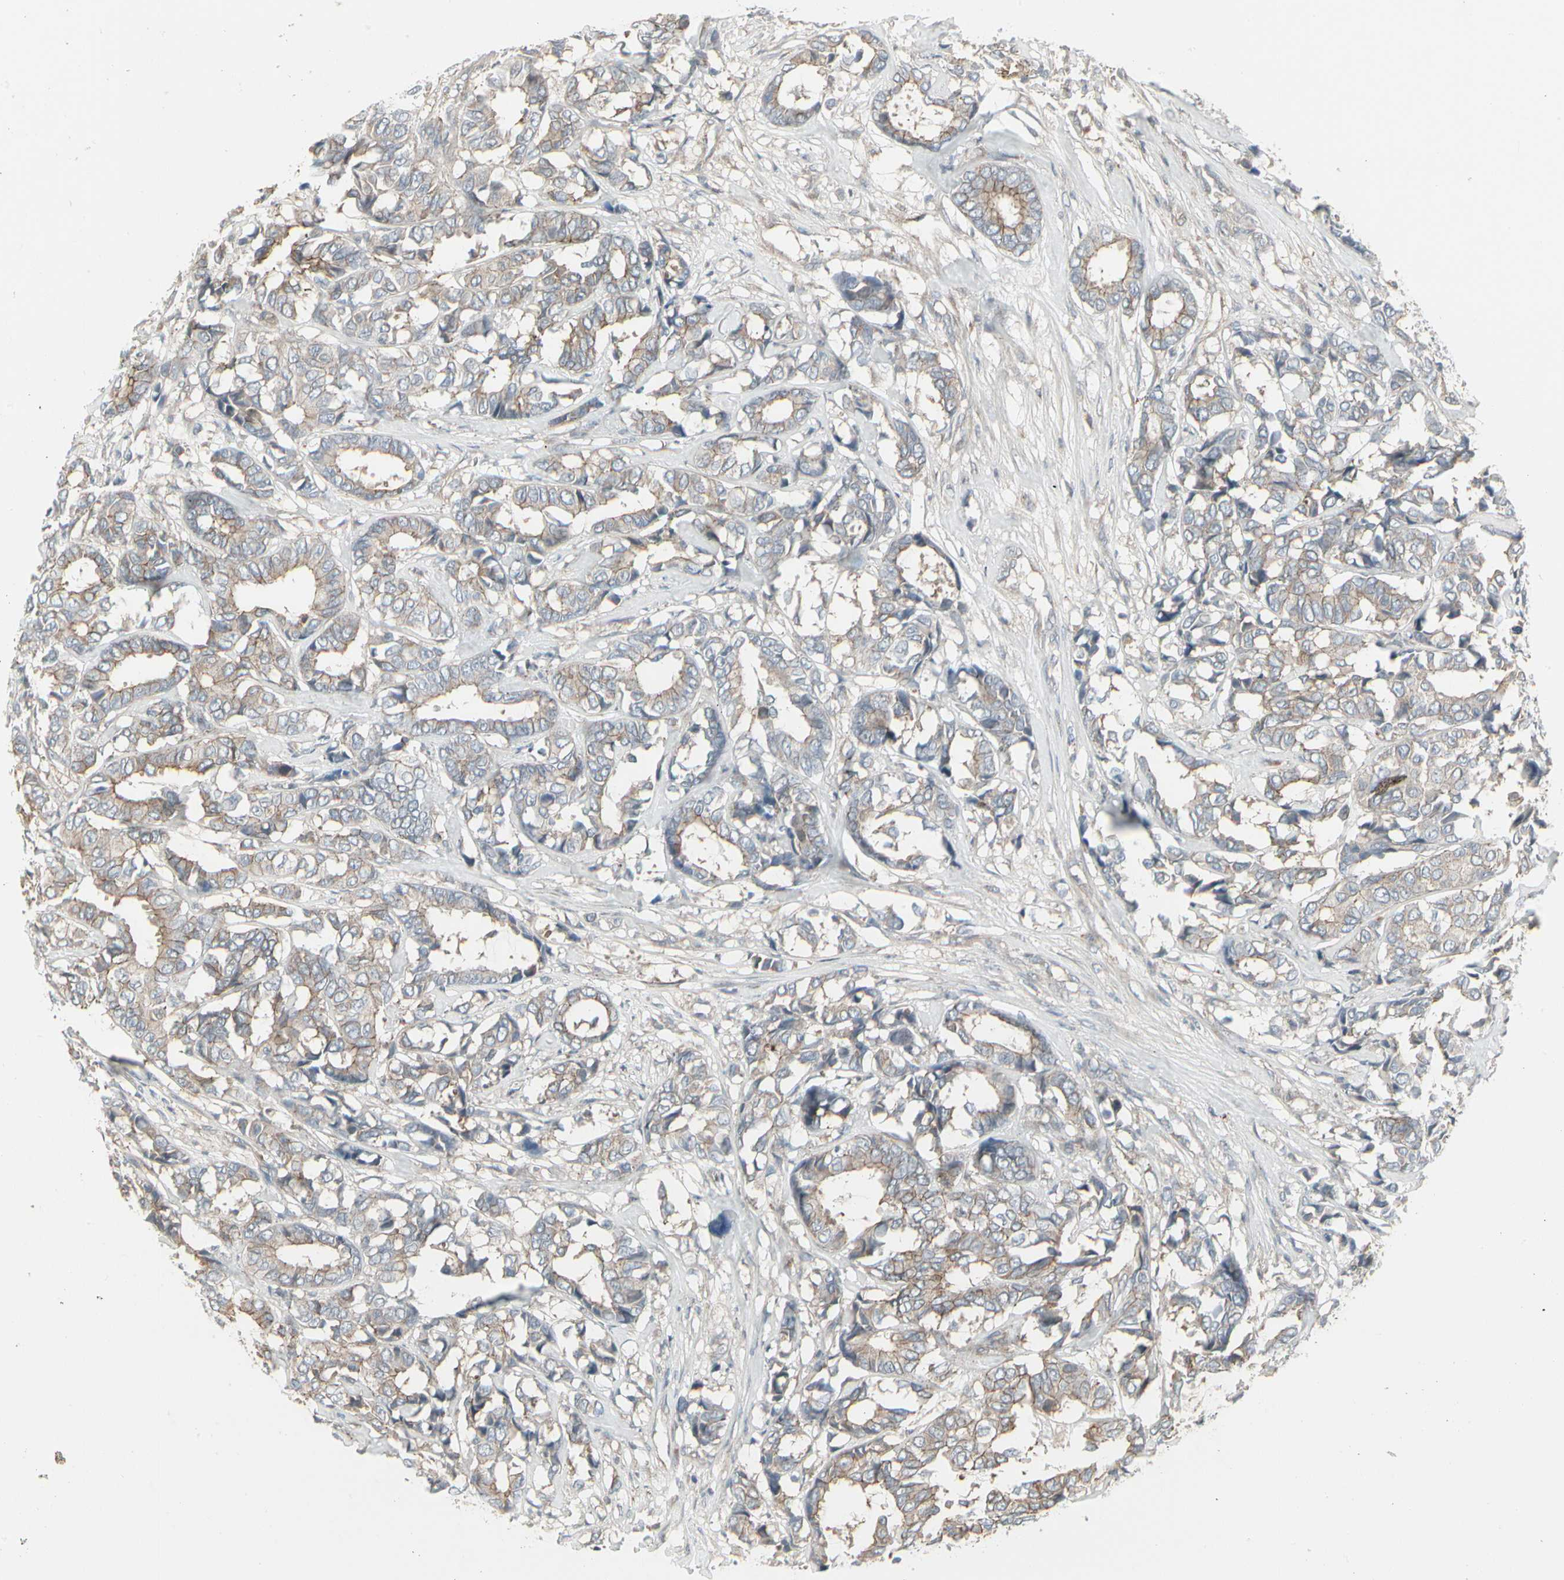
{"staining": {"intensity": "weak", "quantity": ">75%", "location": "cytoplasmic/membranous"}, "tissue": "breast cancer", "cell_type": "Tumor cells", "image_type": "cancer", "snomed": [{"axis": "morphology", "description": "Duct carcinoma"}, {"axis": "topography", "description": "Breast"}], "caption": "DAB immunohistochemical staining of human invasive ductal carcinoma (breast) exhibits weak cytoplasmic/membranous protein positivity in approximately >75% of tumor cells.", "gene": "EPS15", "patient": {"sex": "female", "age": 87}}